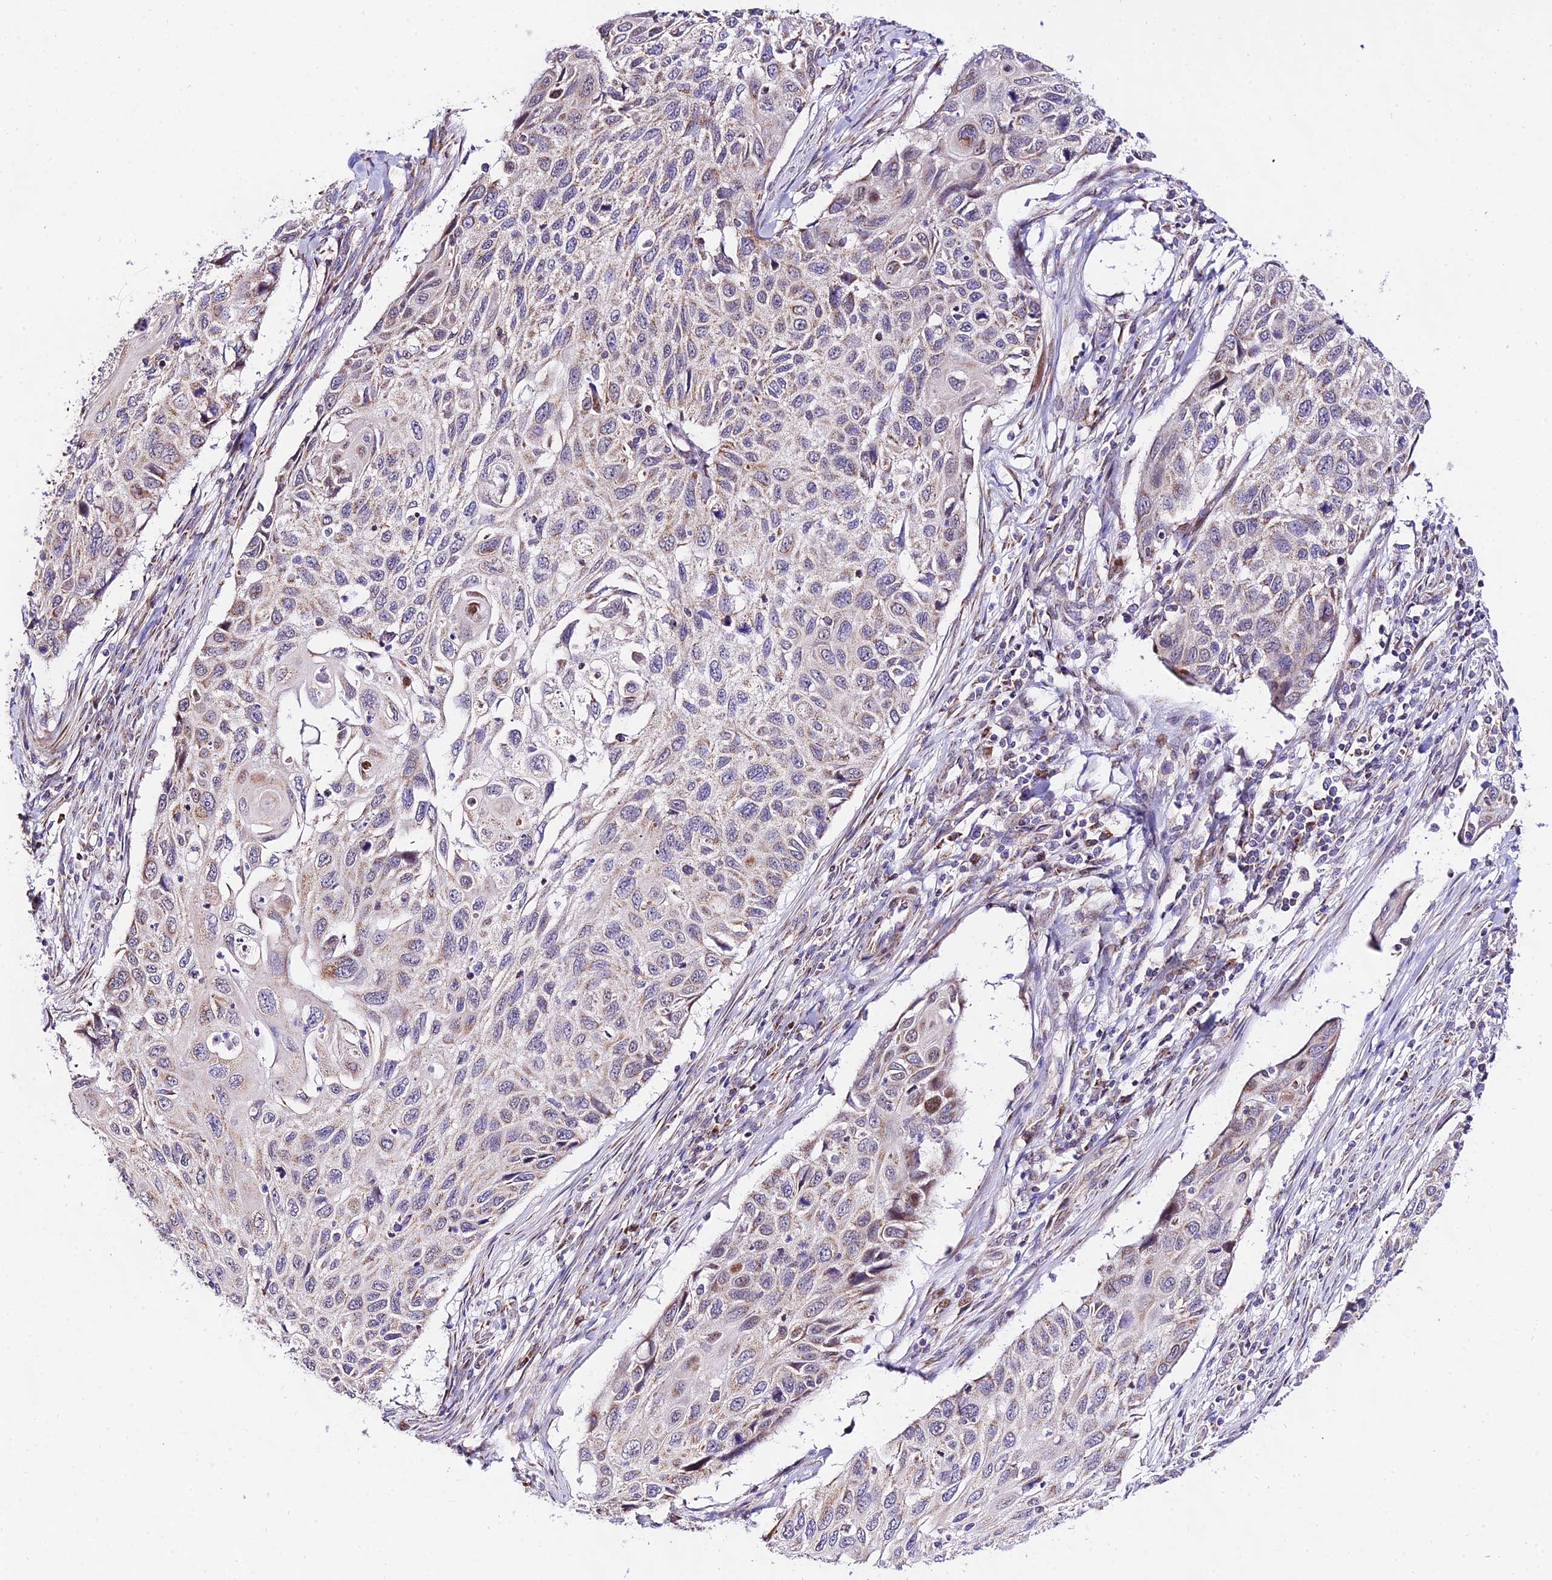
{"staining": {"intensity": "weak", "quantity": "<25%", "location": "cytoplasmic/membranous"}, "tissue": "cervical cancer", "cell_type": "Tumor cells", "image_type": "cancer", "snomed": [{"axis": "morphology", "description": "Squamous cell carcinoma, NOS"}, {"axis": "topography", "description": "Cervix"}], "caption": "Squamous cell carcinoma (cervical) was stained to show a protein in brown. There is no significant staining in tumor cells. (DAB (3,3'-diaminobenzidine) immunohistochemistry visualized using brightfield microscopy, high magnification).", "gene": "ATP5PB", "patient": {"sex": "female", "age": 70}}